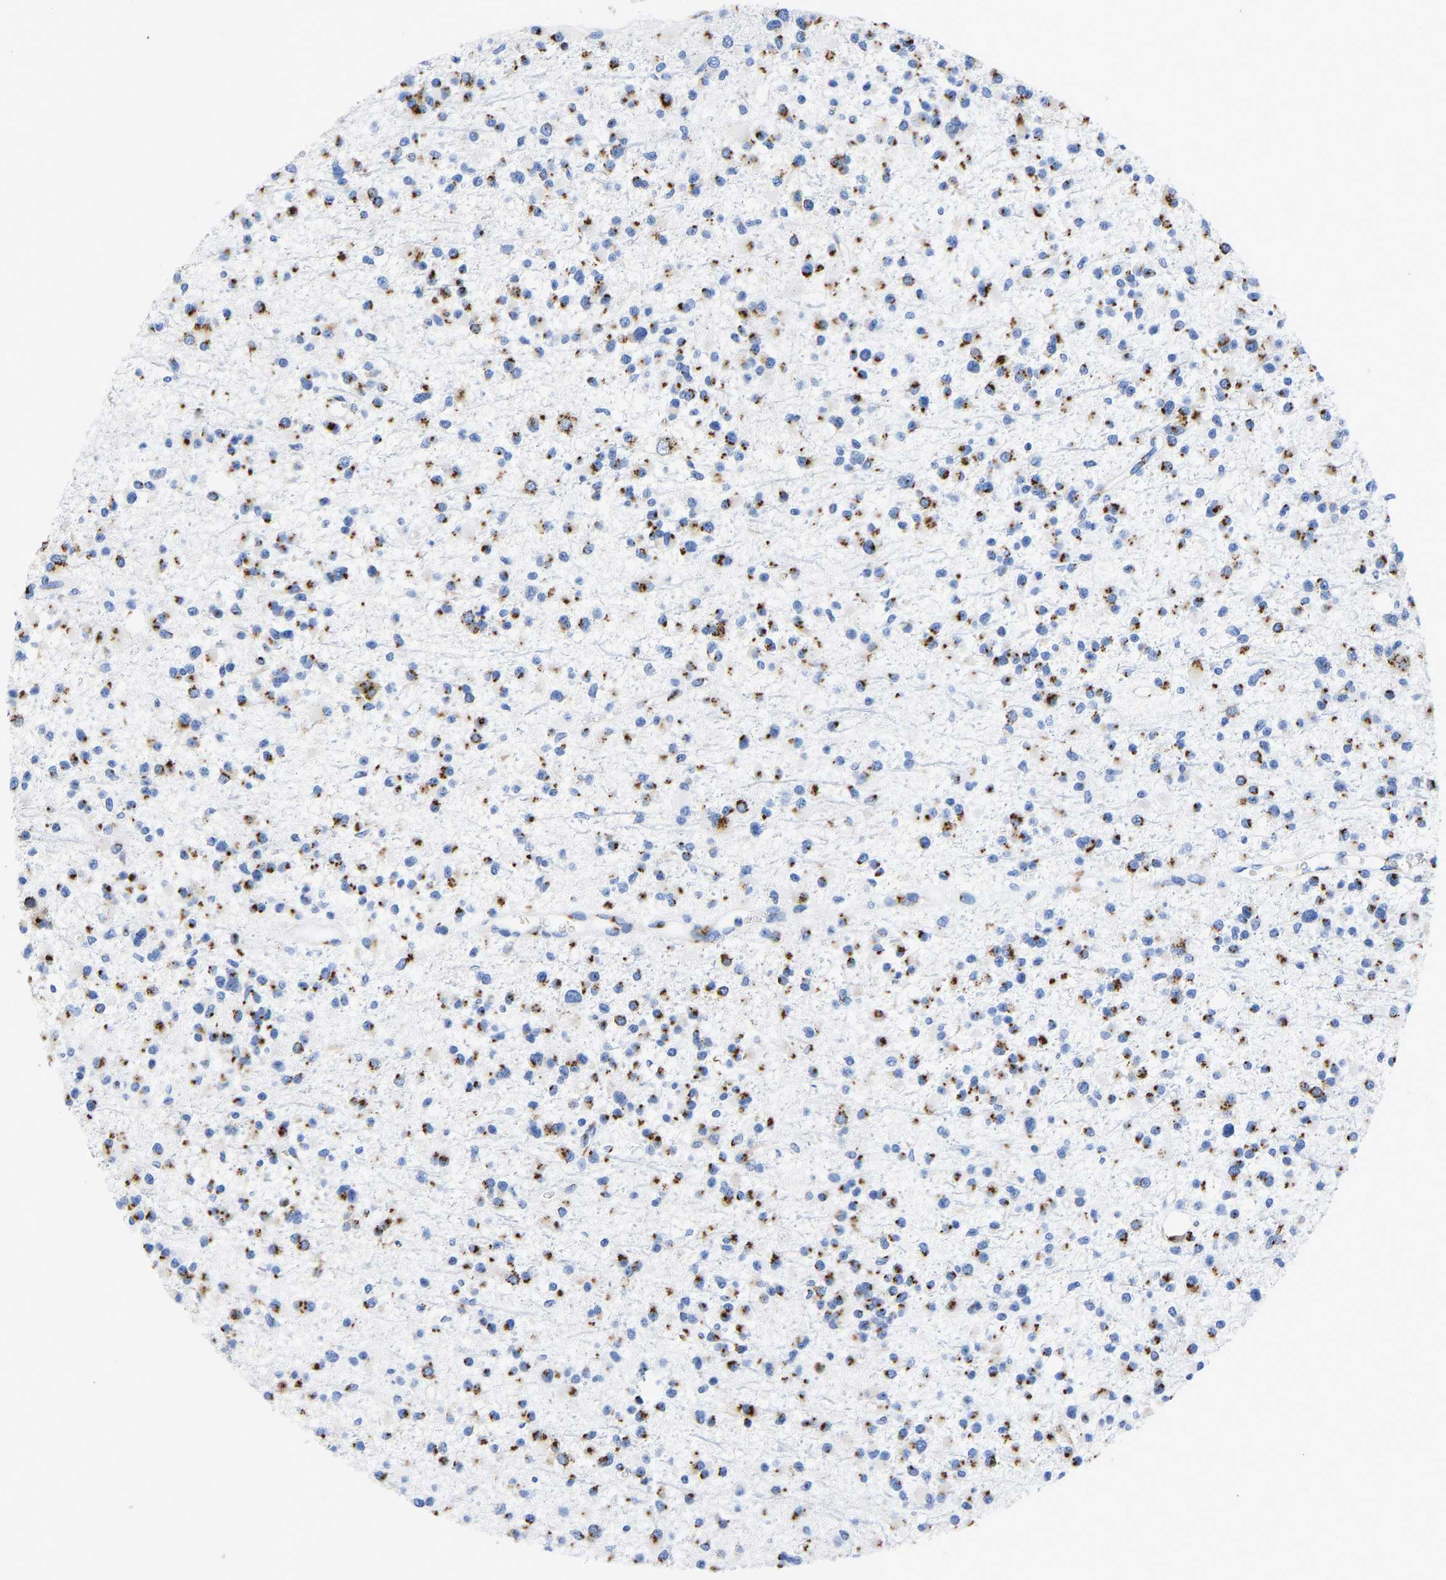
{"staining": {"intensity": "strong", "quantity": ">75%", "location": "cytoplasmic/membranous"}, "tissue": "glioma", "cell_type": "Tumor cells", "image_type": "cancer", "snomed": [{"axis": "morphology", "description": "Glioma, malignant, Low grade"}, {"axis": "topography", "description": "Brain"}], "caption": "Strong cytoplasmic/membranous staining is appreciated in approximately >75% of tumor cells in malignant glioma (low-grade). (DAB (3,3'-diaminobenzidine) = brown stain, brightfield microscopy at high magnification).", "gene": "TMEM87A", "patient": {"sex": "female", "age": 22}}